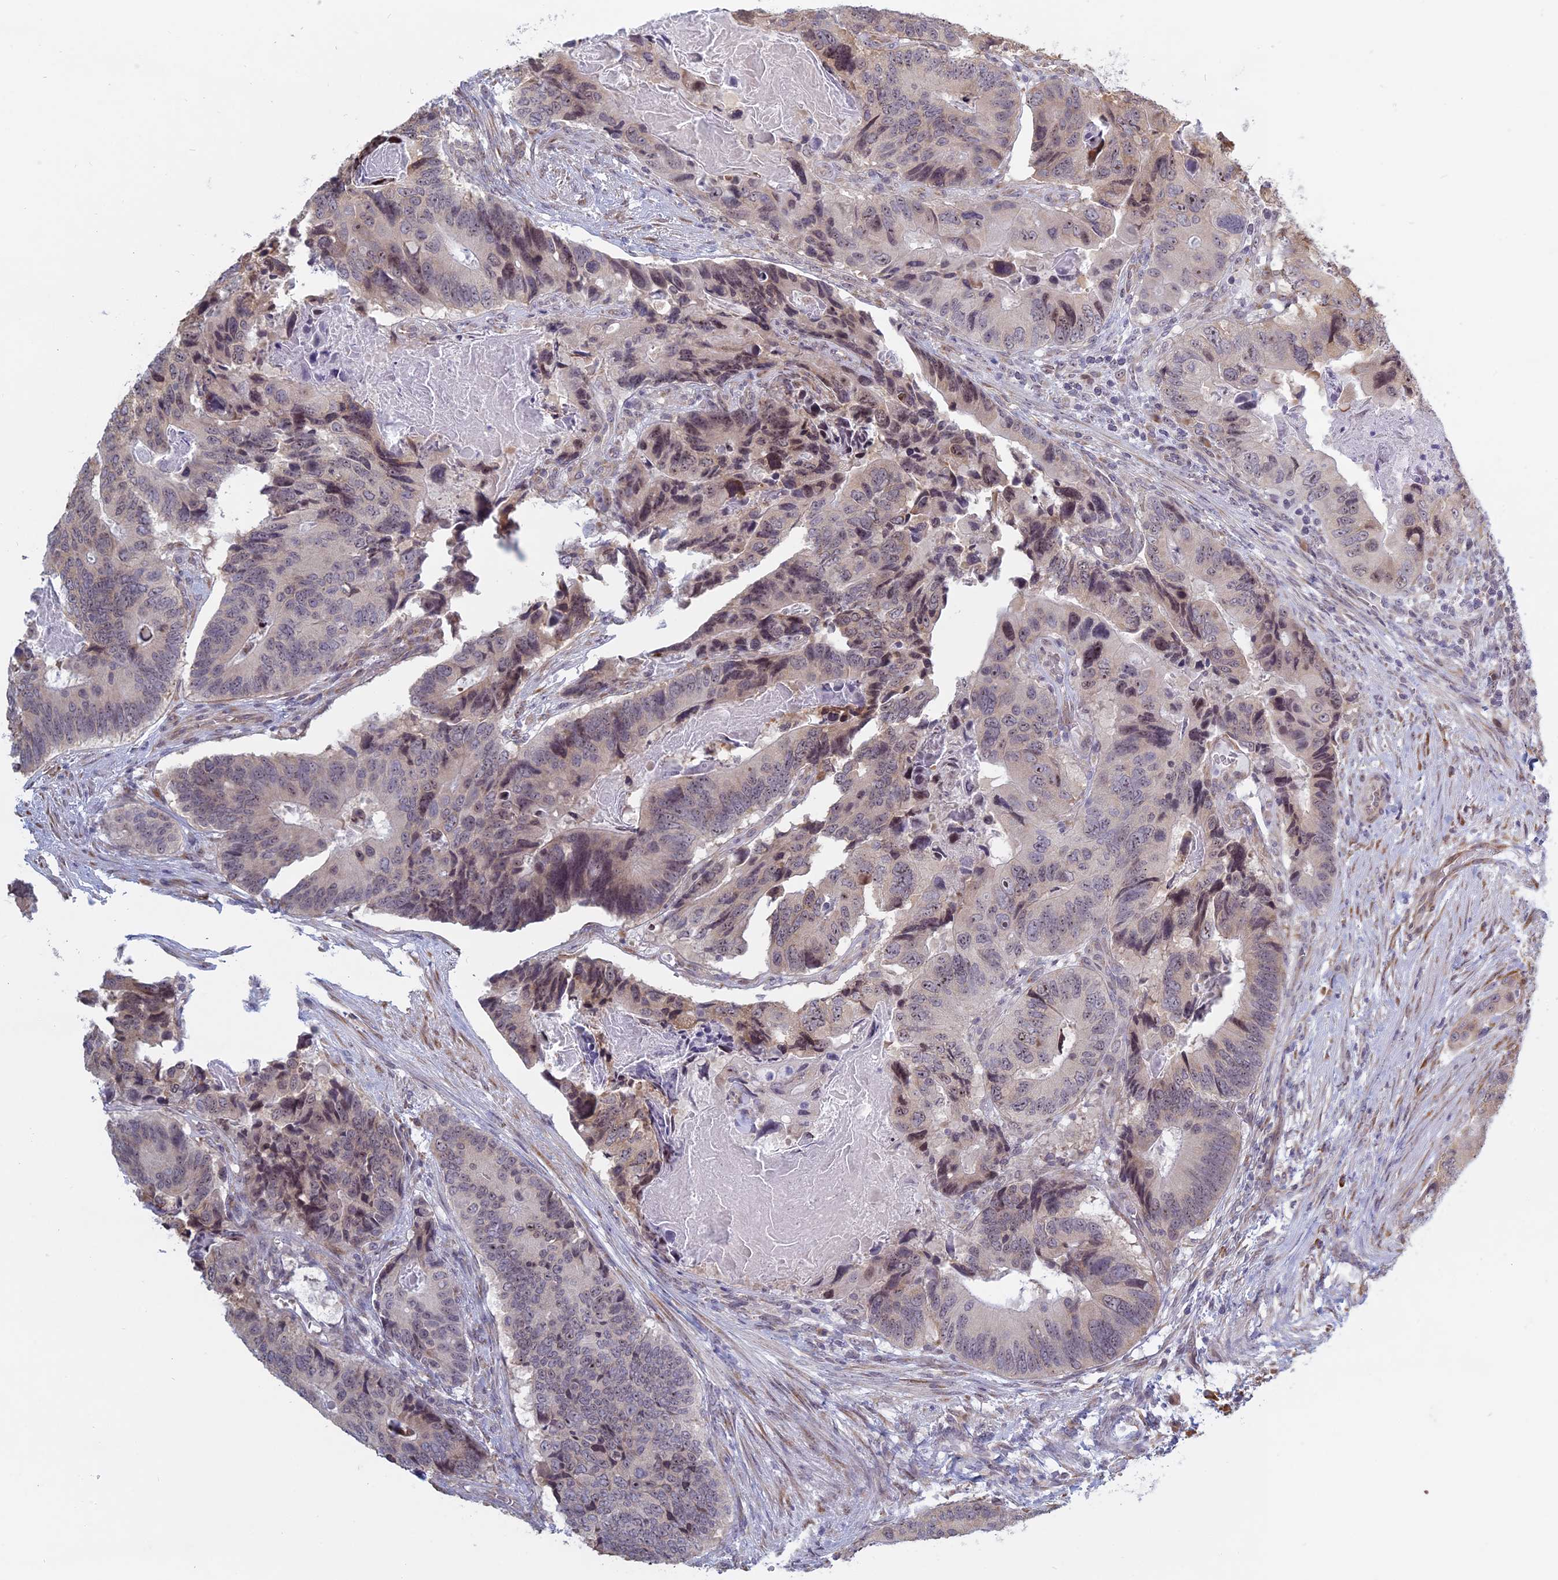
{"staining": {"intensity": "moderate", "quantity": "<25%", "location": "nuclear"}, "tissue": "colorectal cancer", "cell_type": "Tumor cells", "image_type": "cancer", "snomed": [{"axis": "morphology", "description": "Adenocarcinoma, NOS"}, {"axis": "topography", "description": "Colon"}], "caption": "The micrograph shows a brown stain indicating the presence of a protein in the nuclear of tumor cells in adenocarcinoma (colorectal).", "gene": "RPS19BP1", "patient": {"sex": "male", "age": 84}}